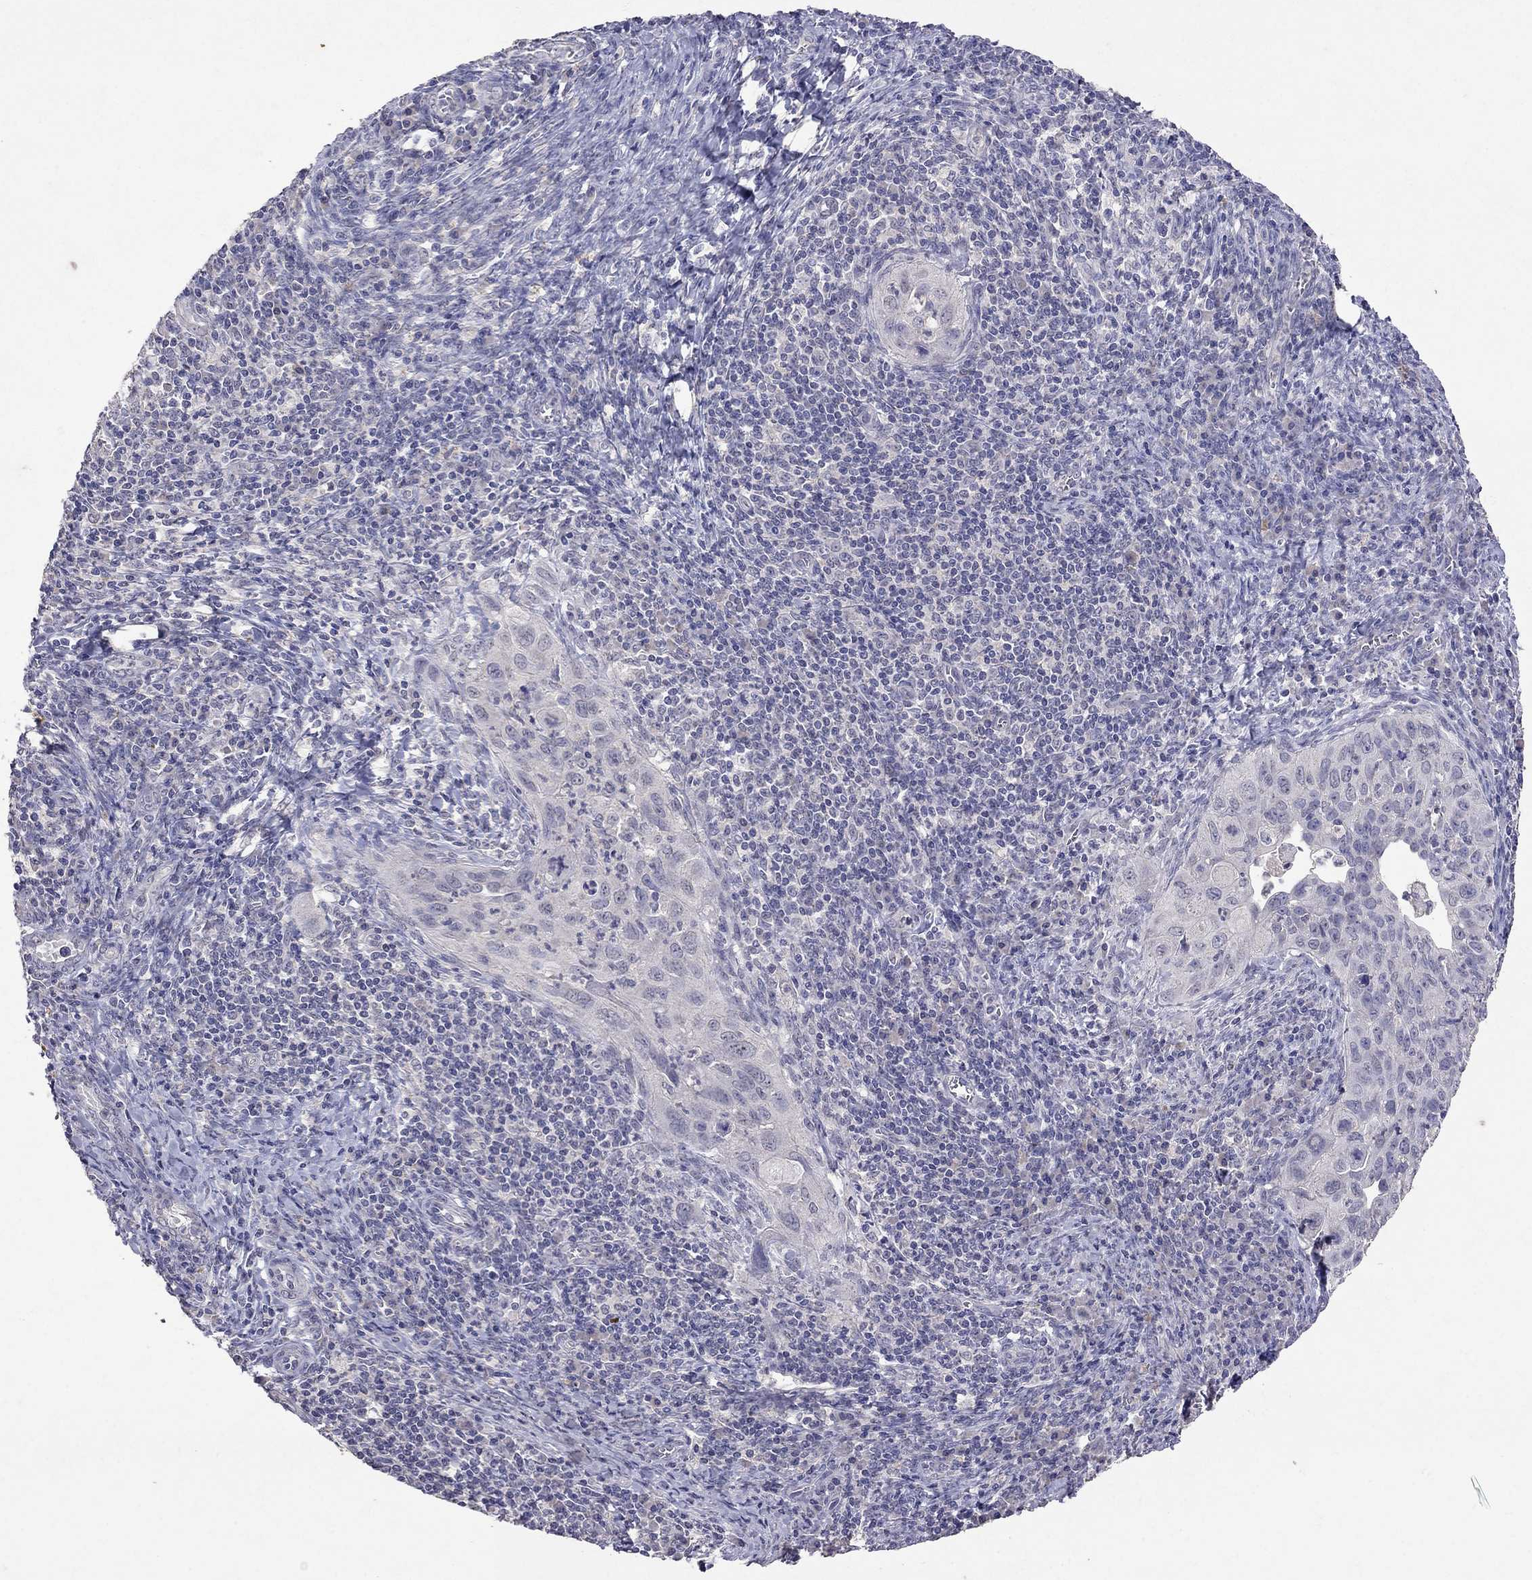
{"staining": {"intensity": "negative", "quantity": "none", "location": "none"}, "tissue": "cervical cancer", "cell_type": "Tumor cells", "image_type": "cancer", "snomed": [{"axis": "morphology", "description": "Squamous cell carcinoma, NOS"}, {"axis": "topography", "description": "Cervix"}], "caption": "IHC photomicrograph of squamous cell carcinoma (cervical) stained for a protein (brown), which reveals no staining in tumor cells.", "gene": "FST", "patient": {"sex": "female", "age": 26}}